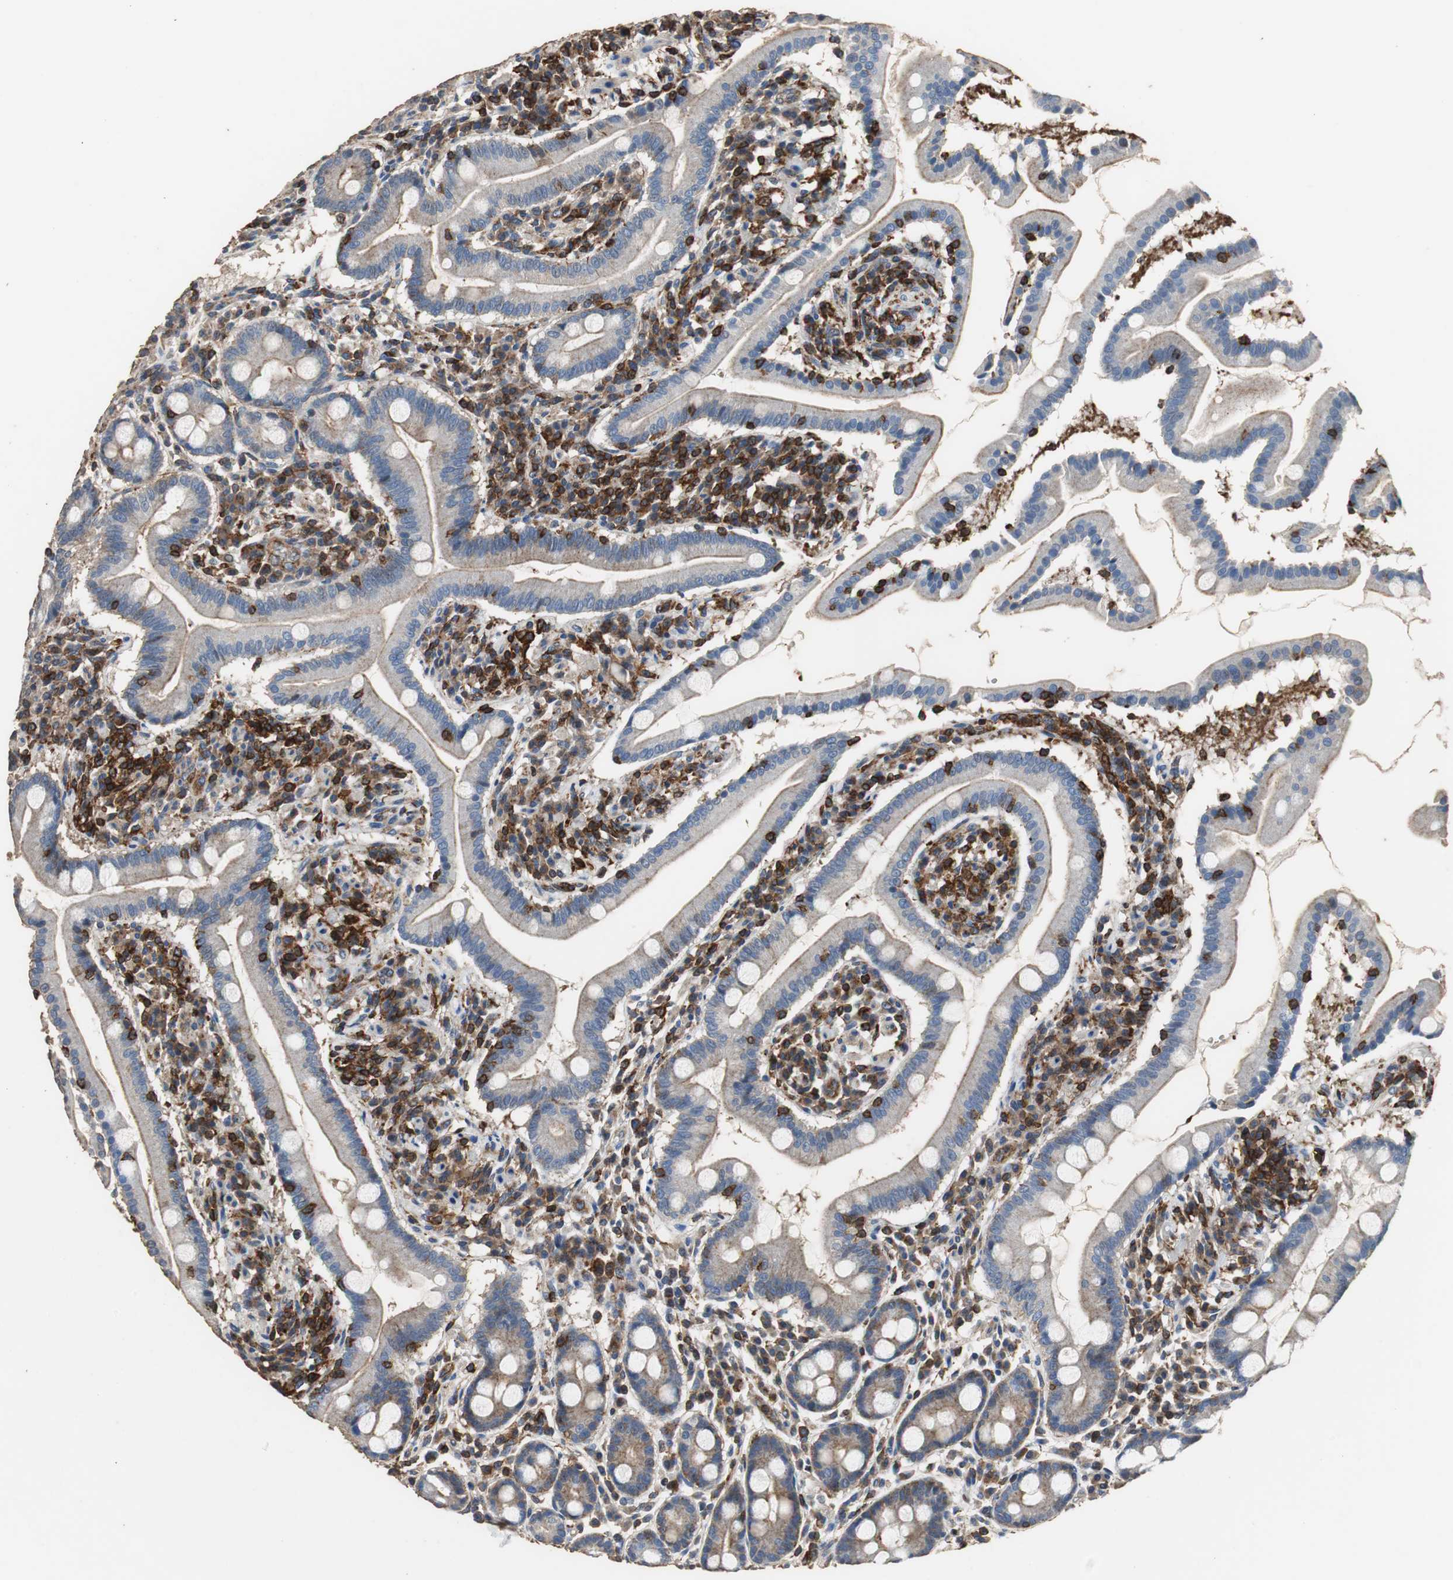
{"staining": {"intensity": "weak", "quantity": ">75%", "location": "cytoplasmic/membranous"}, "tissue": "duodenum", "cell_type": "Glandular cells", "image_type": "normal", "snomed": [{"axis": "morphology", "description": "Normal tissue, NOS"}, {"axis": "topography", "description": "Duodenum"}], "caption": "Protein analysis of benign duodenum displays weak cytoplasmic/membranous positivity in about >75% of glandular cells. Immunohistochemistry (ihc) stains the protein of interest in brown and the nuclei are stained blue.", "gene": "PRKRA", "patient": {"sex": "male", "age": 50}}